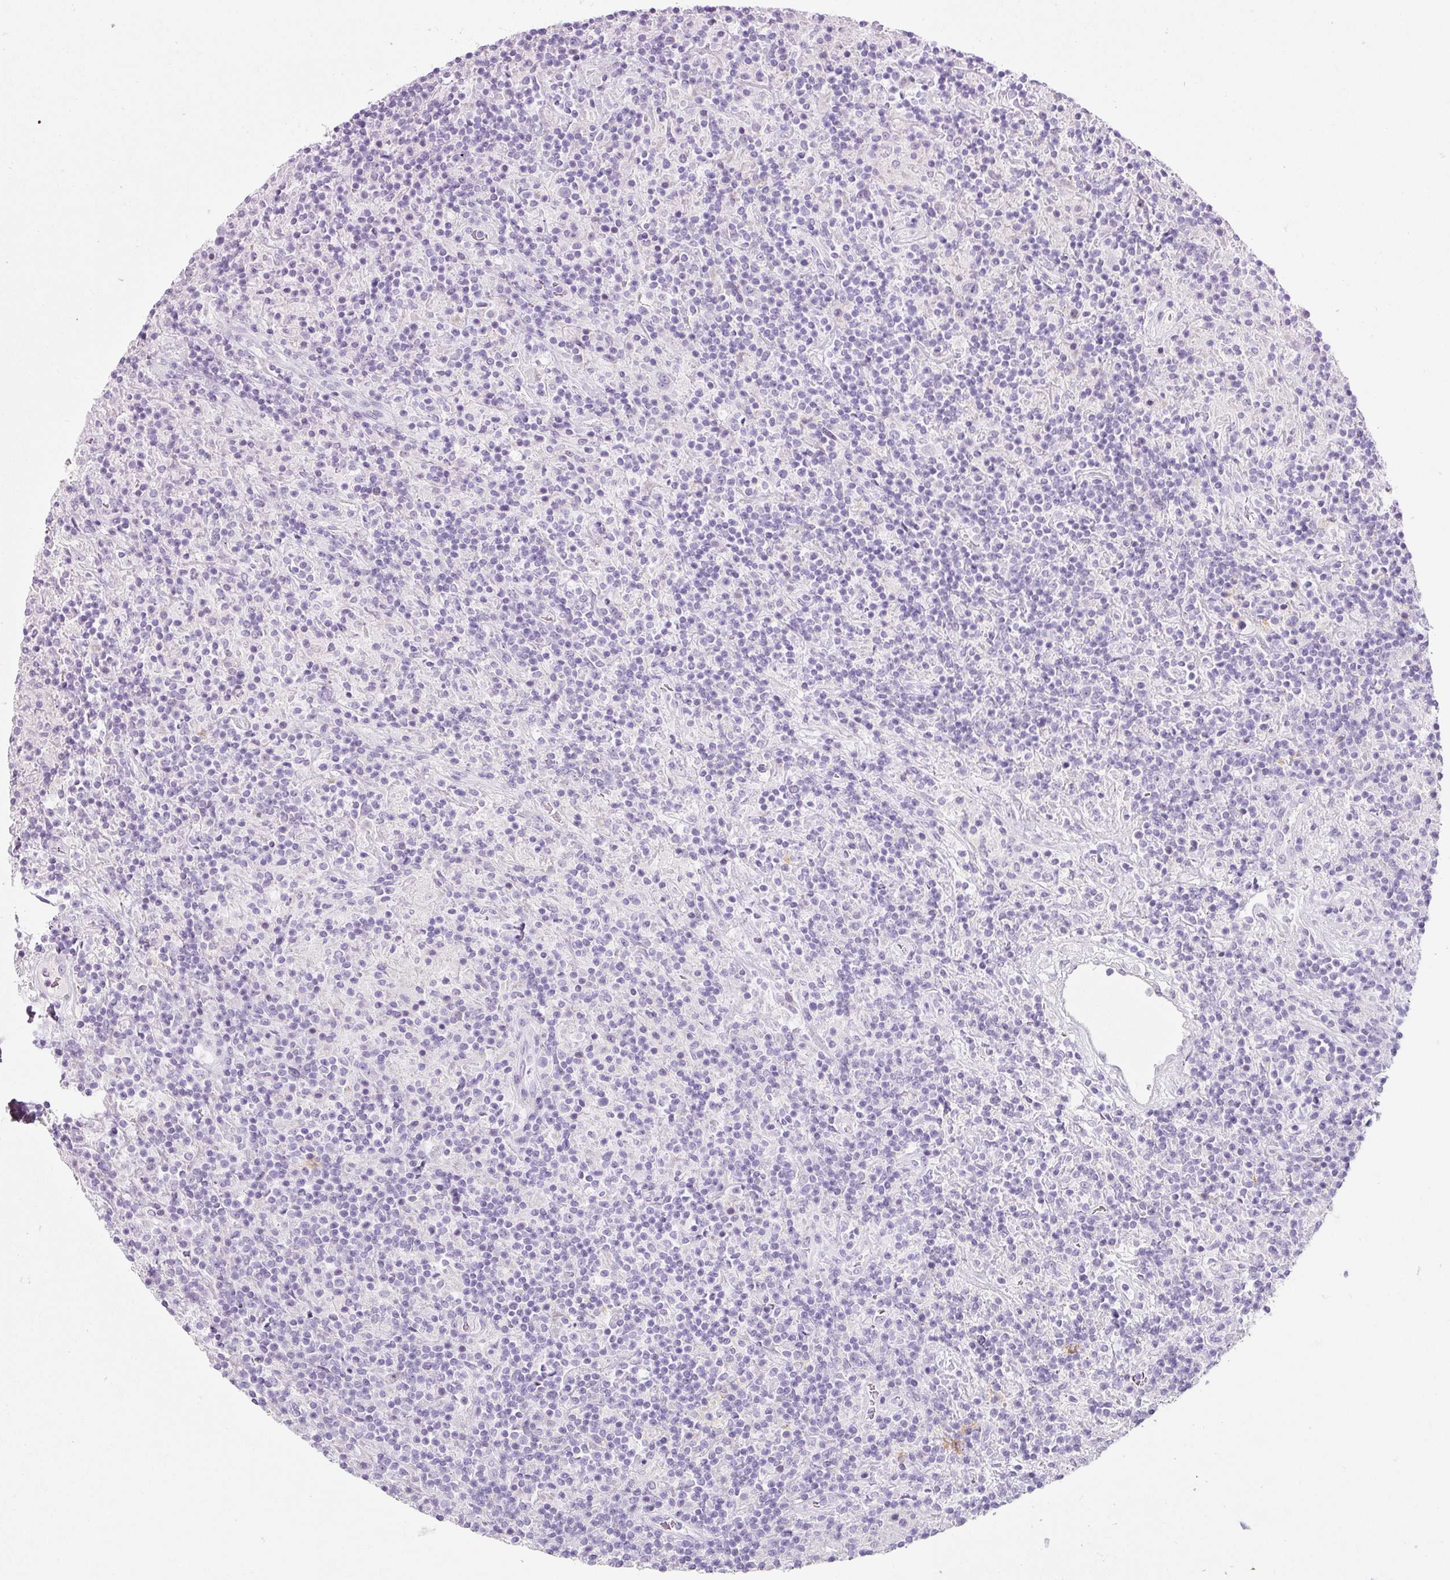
{"staining": {"intensity": "negative", "quantity": "none", "location": "none"}, "tissue": "lymphoma", "cell_type": "Tumor cells", "image_type": "cancer", "snomed": [{"axis": "morphology", "description": "Hodgkin's disease, NOS"}, {"axis": "topography", "description": "Lymph node"}], "caption": "Lymphoma was stained to show a protein in brown. There is no significant expression in tumor cells.", "gene": "DNM1", "patient": {"sex": "male", "age": 70}}